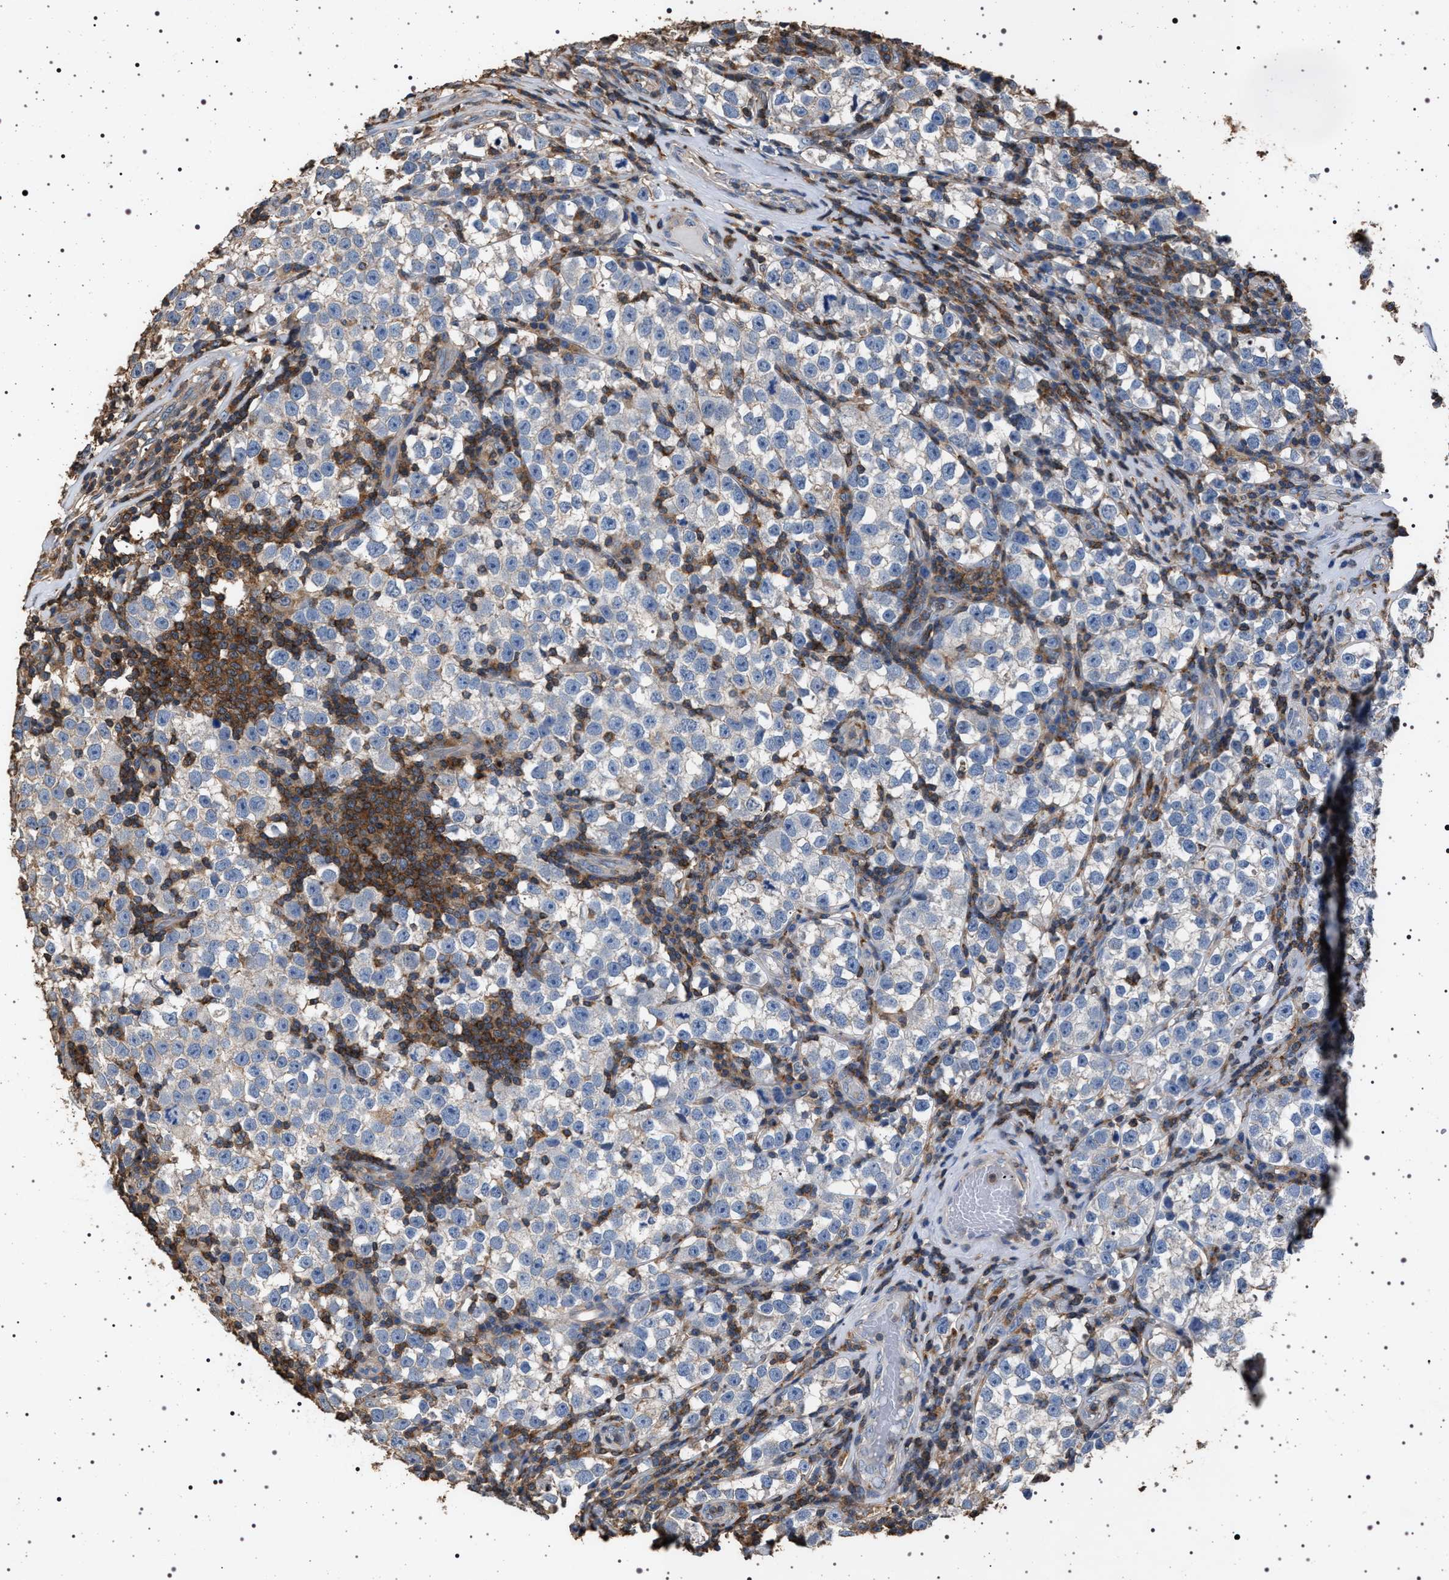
{"staining": {"intensity": "negative", "quantity": "none", "location": "none"}, "tissue": "testis cancer", "cell_type": "Tumor cells", "image_type": "cancer", "snomed": [{"axis": "morphology", "description": "Normal tissue, NOS"}, {"axis": "morphology", "description": "Seminoma, NOS"}, {"axis": "topography", "description": "Testis"}], "caption": "DAB (3,3'-diaminobenzidine) immunohistochemical staining of human testis seminoma shows no significant staining in tumor cells.", "gene": "SMAP2", "patient": {"sex": "male", "age": 43}}